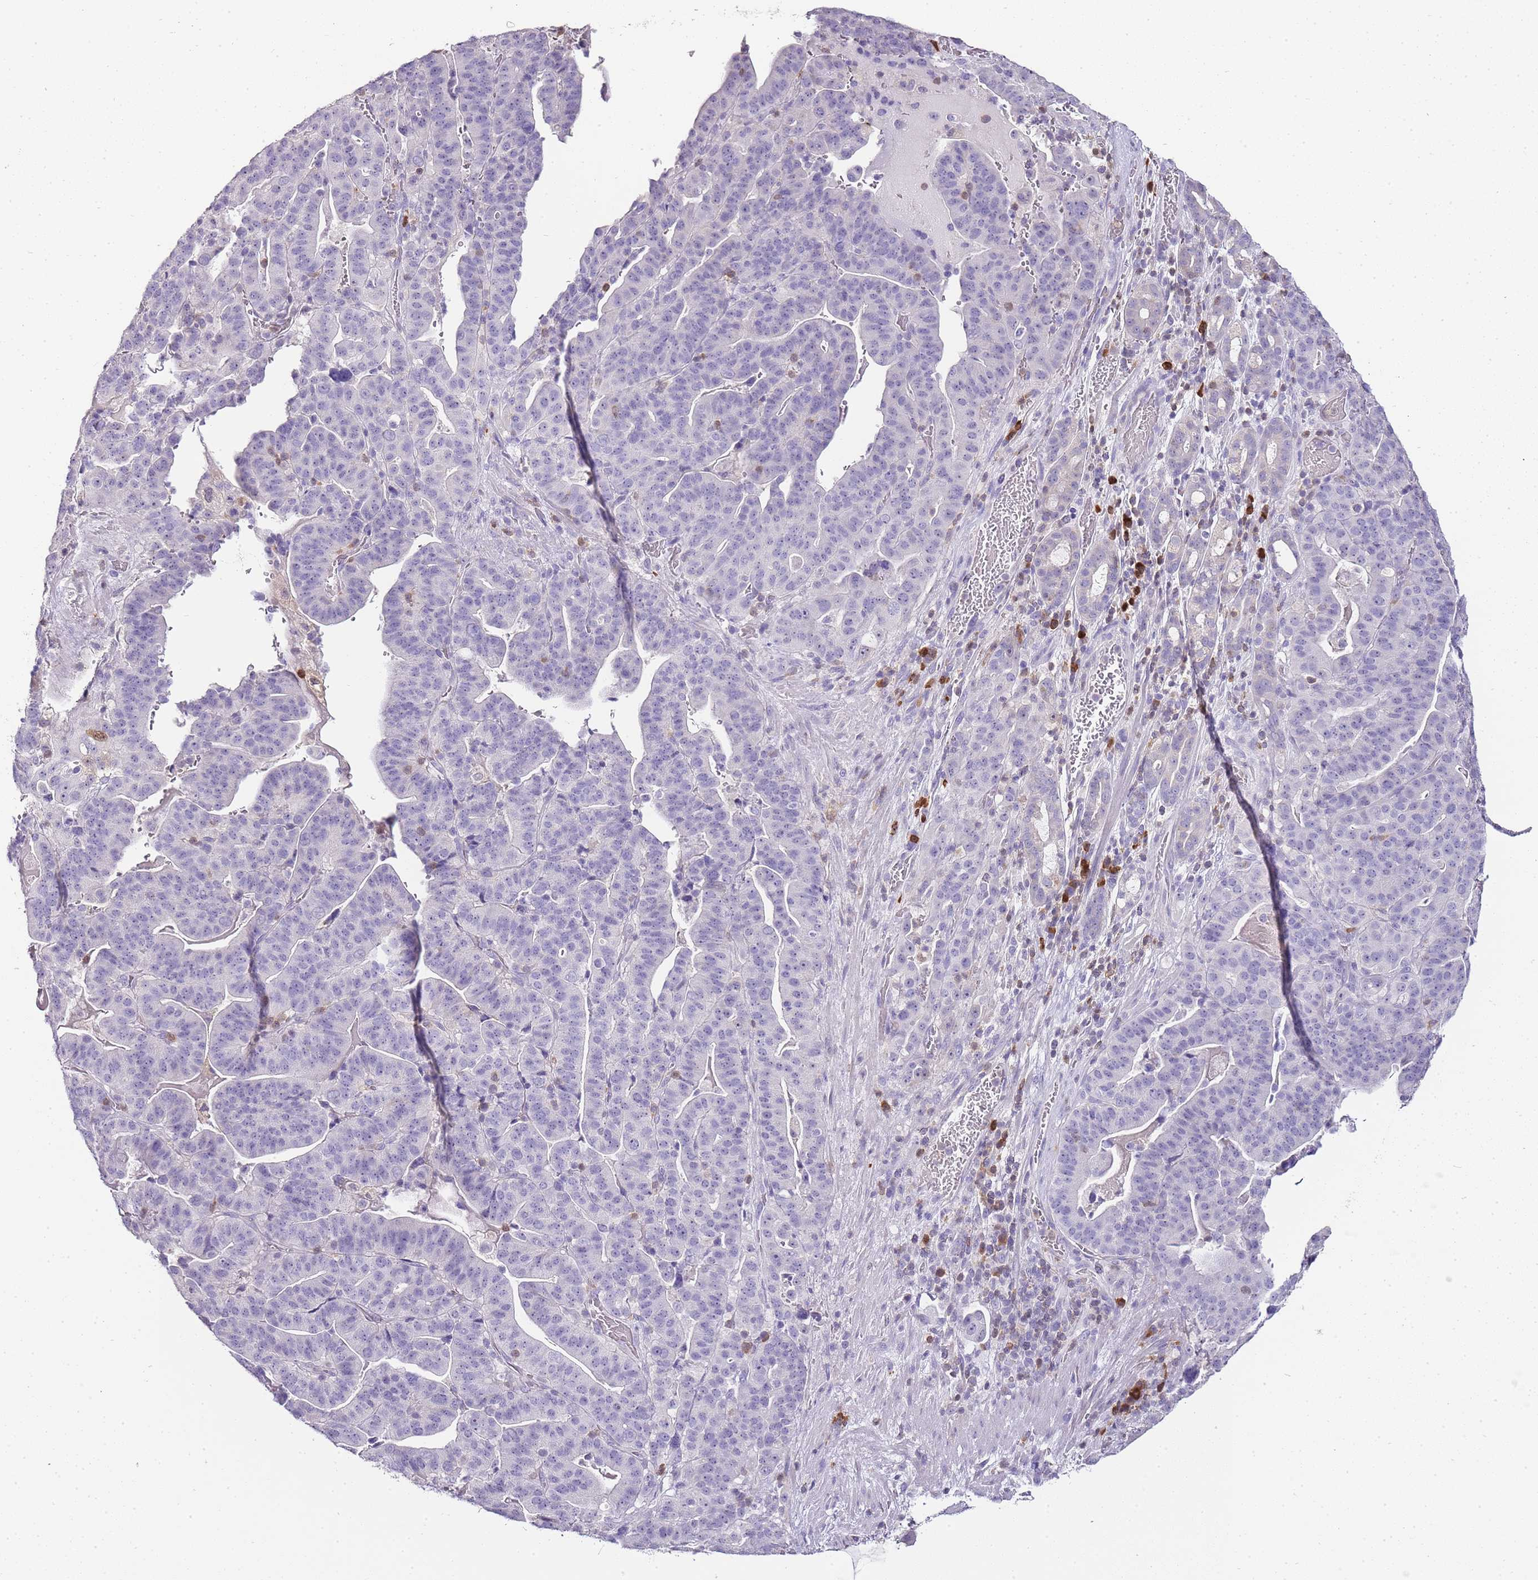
{"staining": {"intensity": "negative", "quantity": "none", "location": "none"}, "tissue": "stomach cancer", "cell_type": "Tumor cells", "image_type": "cancer", "snomed": [{"axis": "morphology", "description": "Adenocarcinoma, NOS"}, {"axis": "topography", "description": "Stomach"}], "caption": "Tumor cells are negative for protein expression in human stomach adenocarcinoma.", "gene": "ZBP1", "patient": {"sex": "male", "age": 48}}